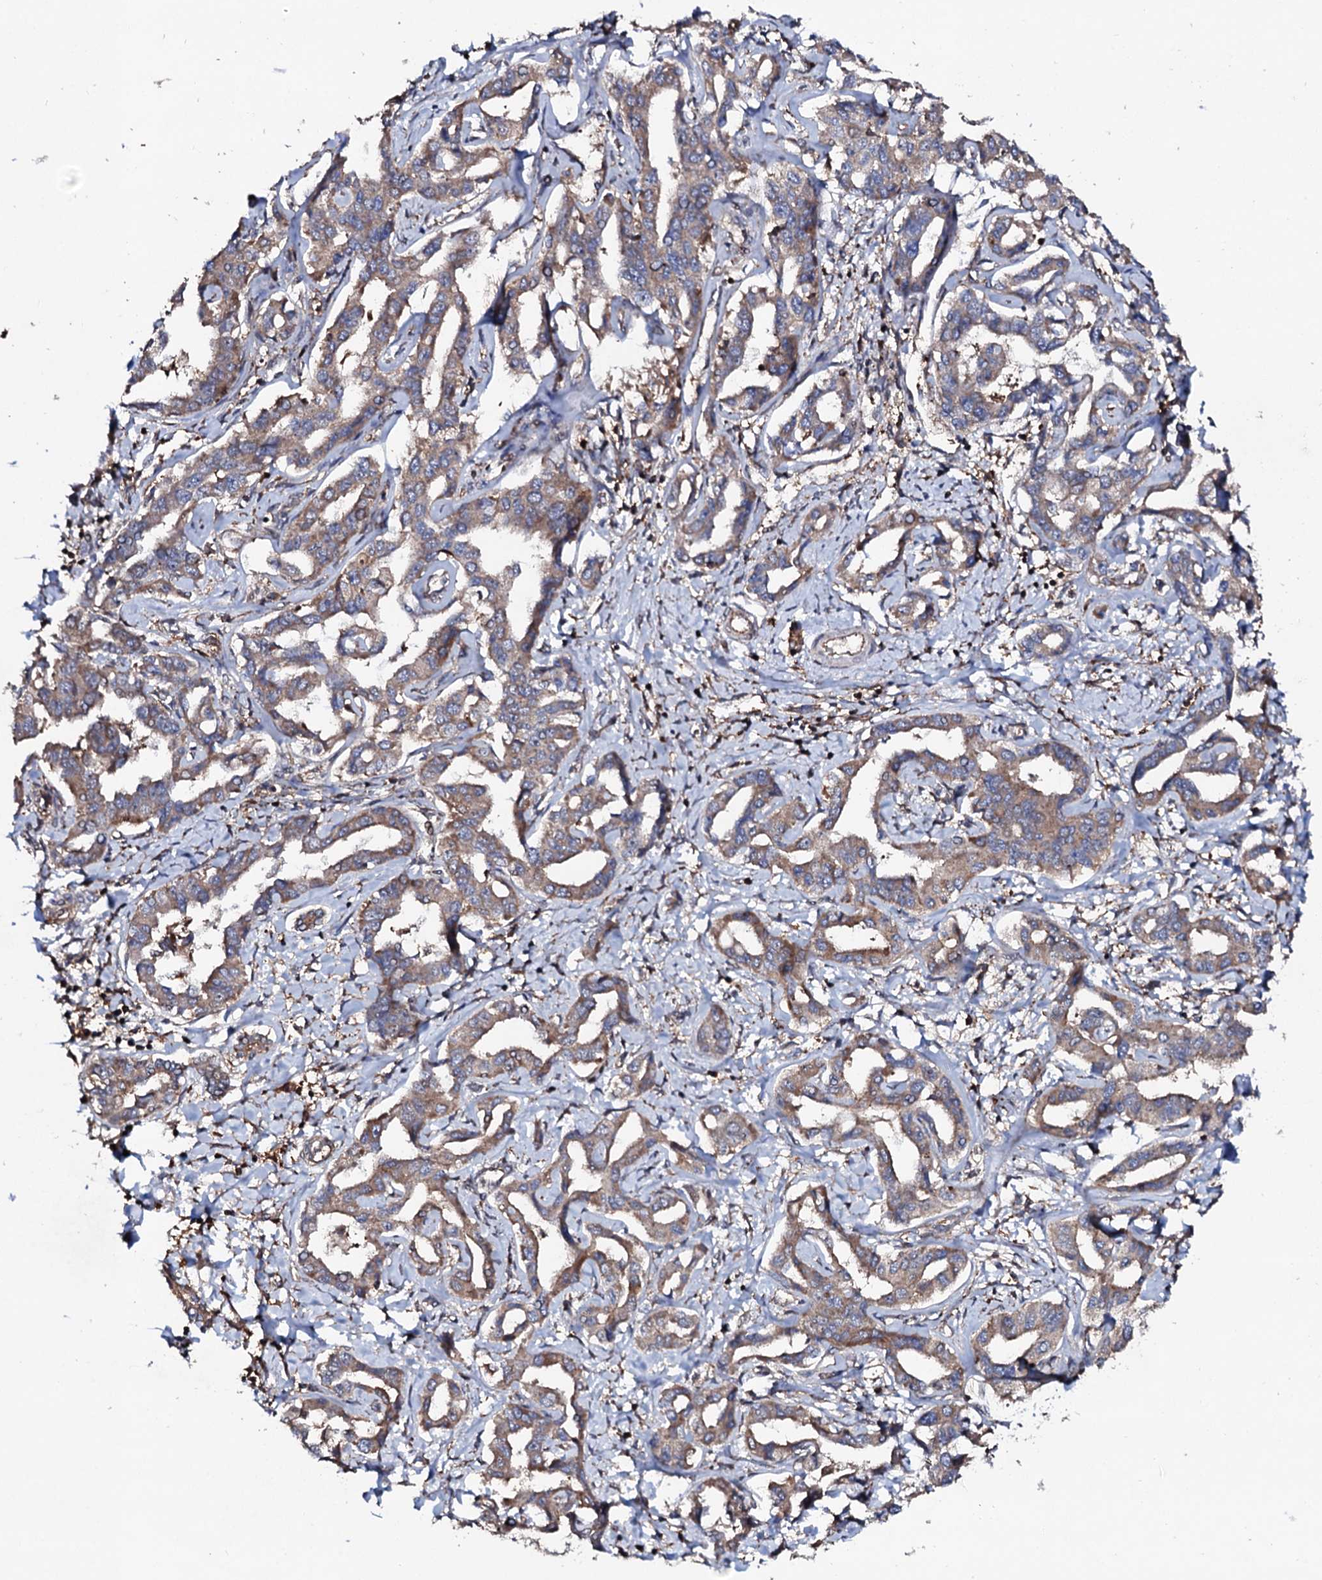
{"staining": {"intensity": "moderate", "quantity": ">75%", "location": "cytoplasmic/membranous"}, "tissue": "liver cancer", "cell_type": "Tumor cells", "image_type": "cancer", "snomed": [{"axis": "morphology", "description": "Cholangiocarcinoma"}, {"axis": "topography", "description": "Liver"}], "caption": "Immunohistochemical staining of cholangiocarcinoma (liver) displays moderate cytoplasmic/membranous protein staining in about >75% of tumor cells. Ihc stains the protein in brown and the nuclei are stained blue.", "gene": "COG6", "patient": {"sex": "male", "age": 59}}